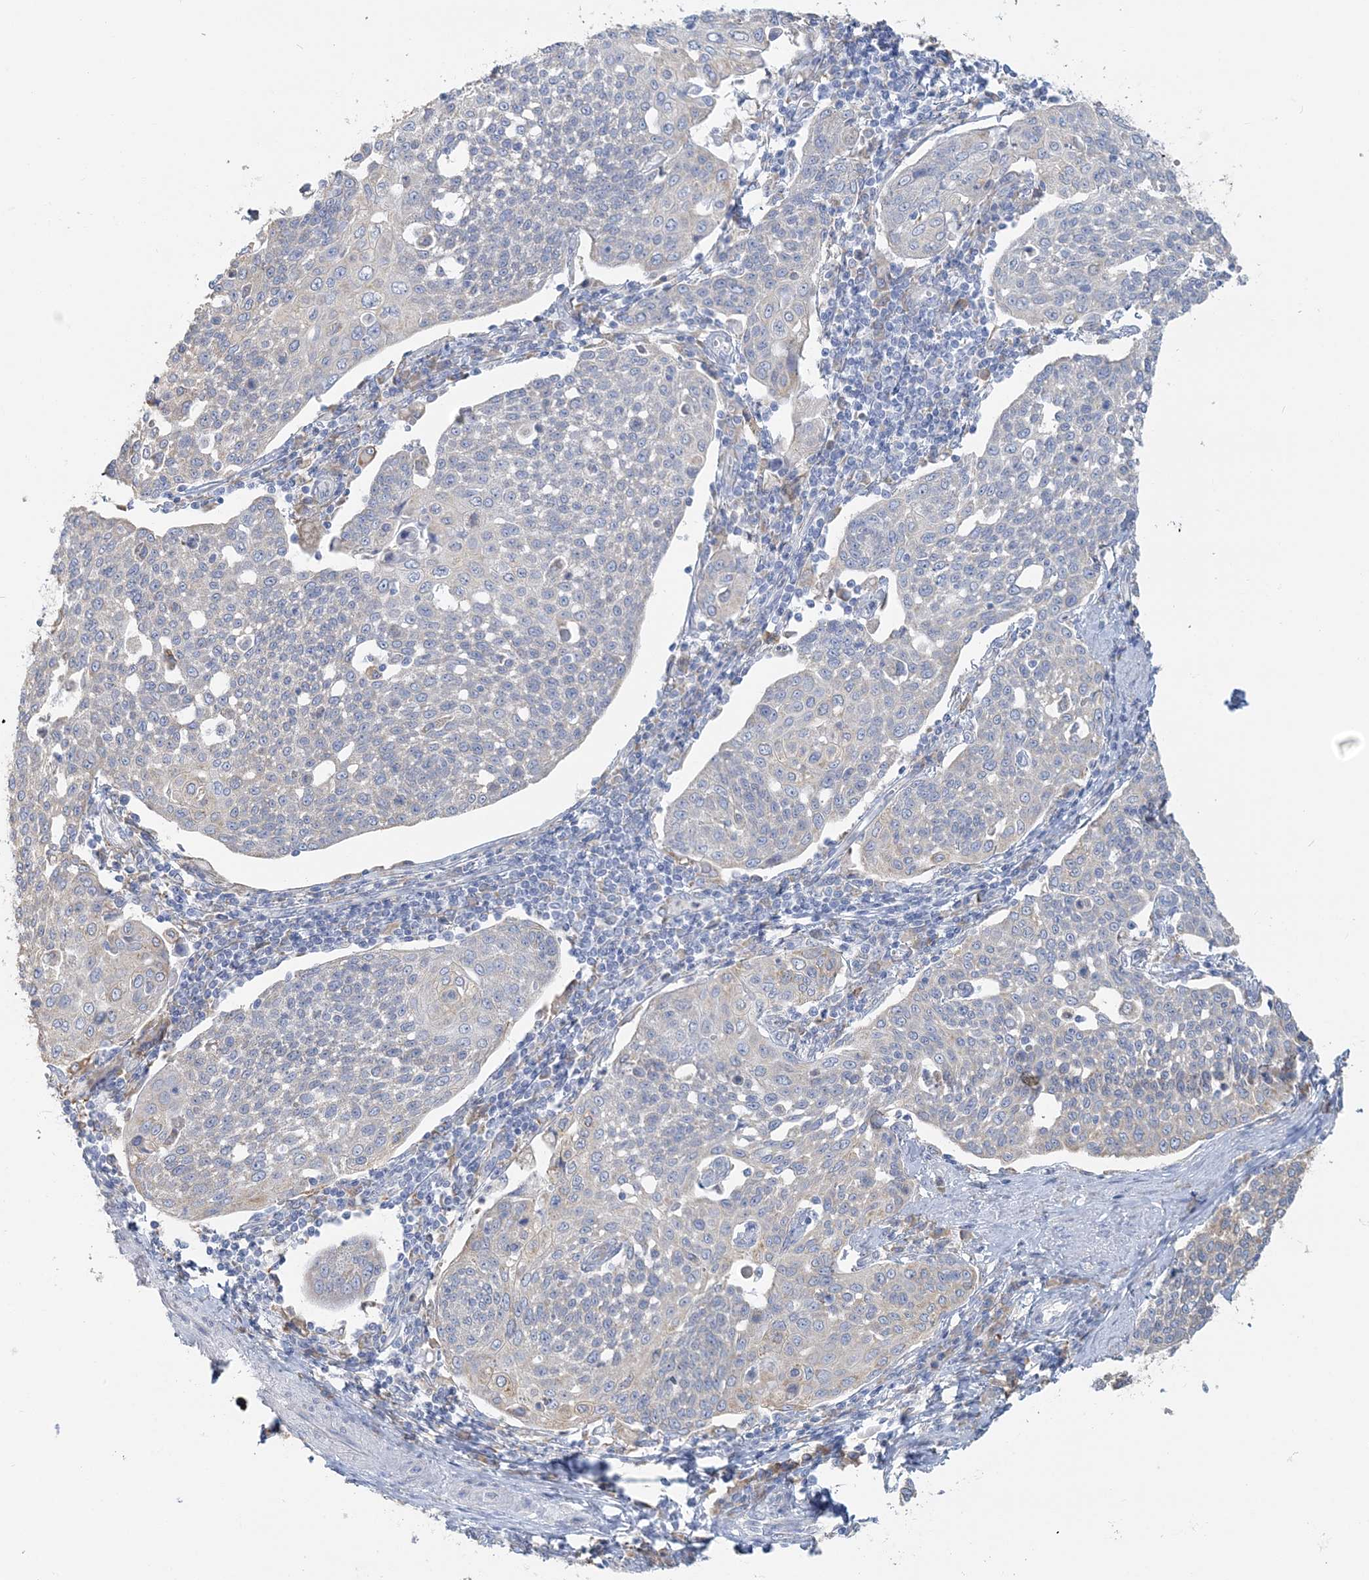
{"staining": {"intensity": "negative", "quantity": "none", "location": "none"}, "tissue": "cervical cancer", "cell_type": "Tumor cells", "image_type": "cancer", "snomed": [{"axis": "morphology", "description": "Squamous cell carcinoma, NOS"}, {"axis": "topography", "description": "Cervix"}], "caption": "This is an immunohistochemistry (IHC) histopathology image of human cervical squamous cell carcinoma. There is no positivity in tumor cells.", "gene": "TBC1D5", "patient": {"sex": "female", "age": 34}}